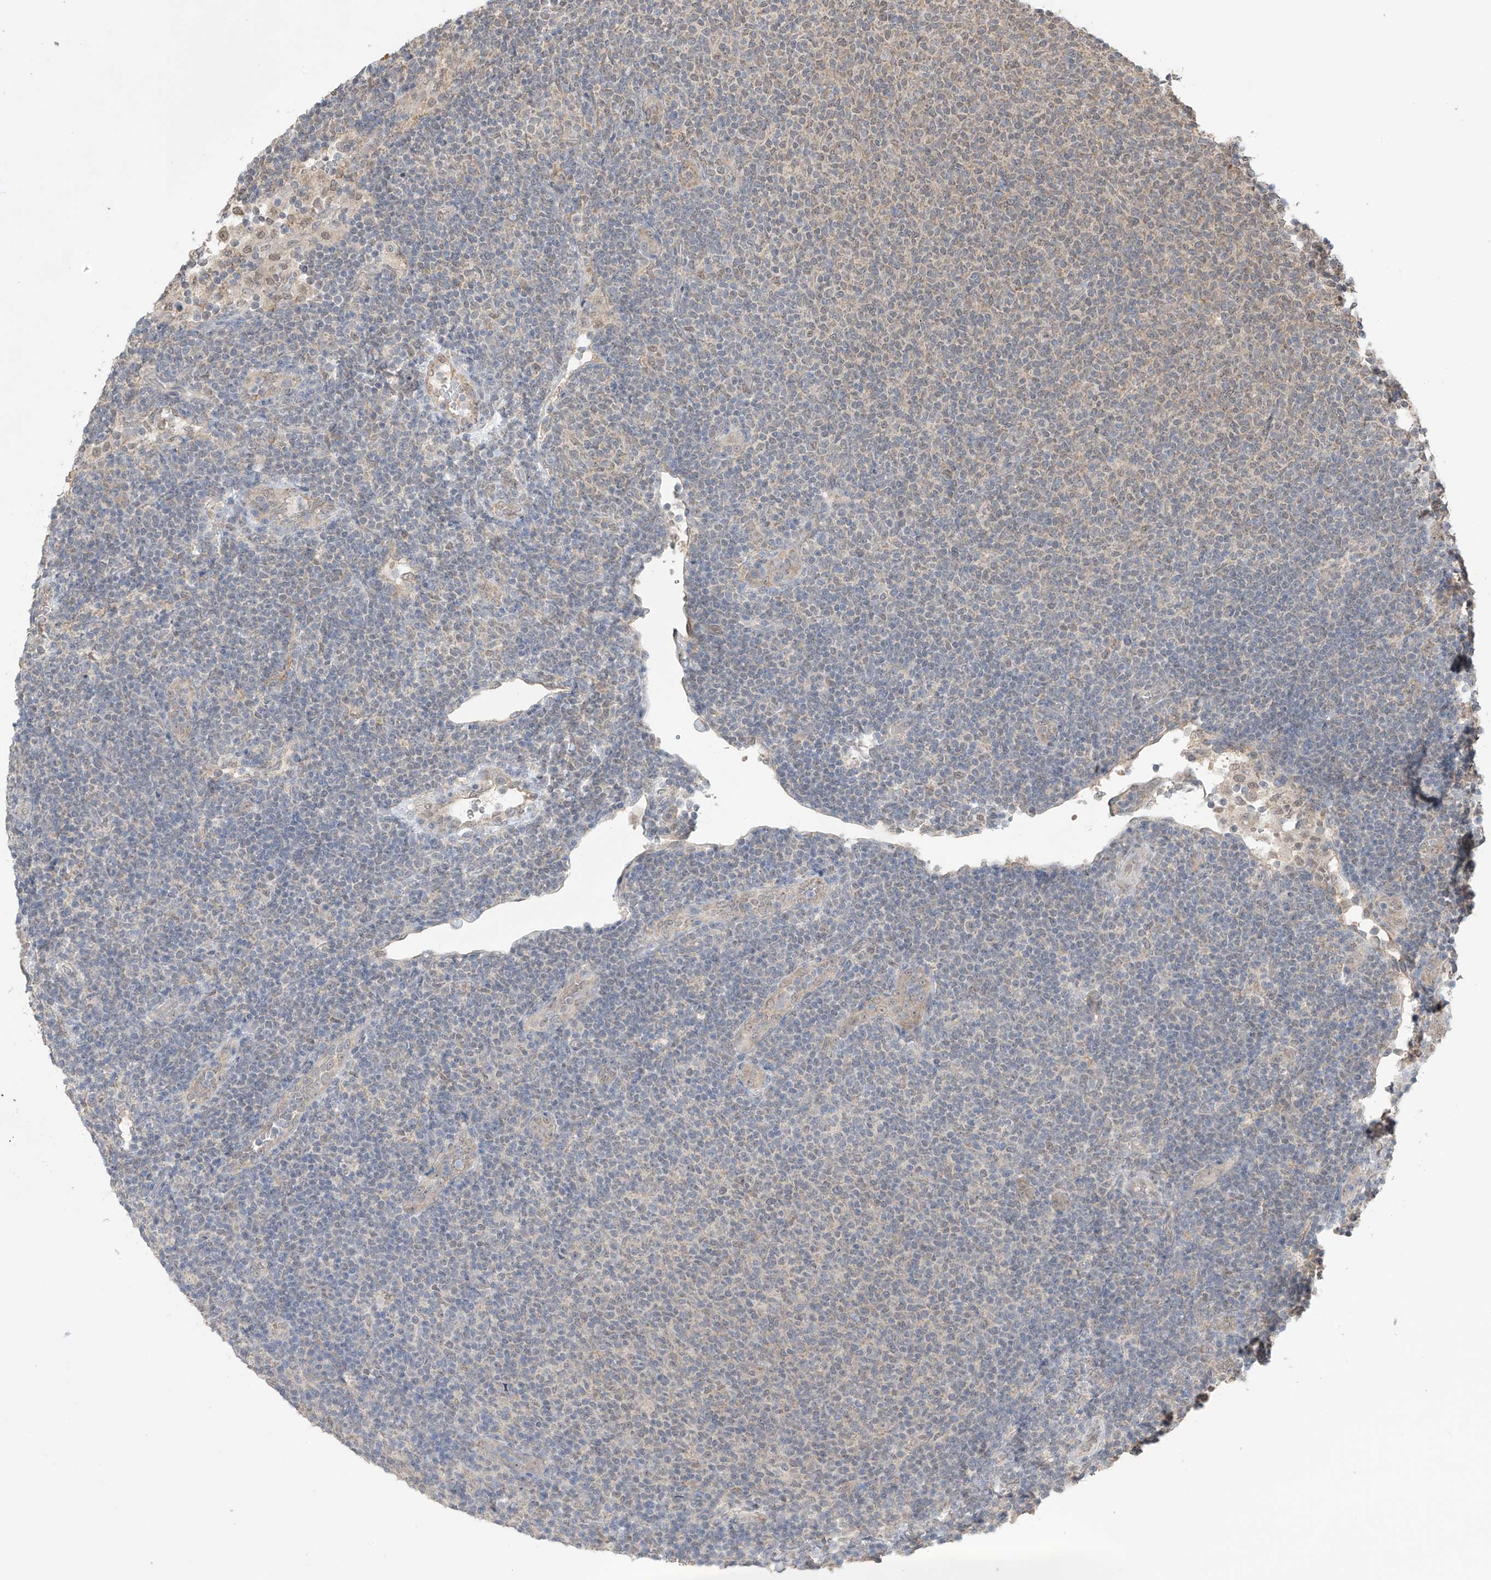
{"staining": {"intensity": "weak", "quantity": "<25%", "location": "cytoplasmic/membranous"}, "tissue": "lymphoma", "cell_type": "Tumor cells", "image_type": "cancer", "snomed": [{"axis": "morphology", "description": "Malignant lymphoma, non-Hodgkin's type, Low grade"}, {"axis": "topography", "description": "Lymph node"}], "caption": "An image of malignant lymphoma, non-Hodgkin's type (low-grade) stained for a protein reveals no brown staining in tumor cells.", "gene": "KIAA1522", "patient": {"sex": "male", "age": 66}}